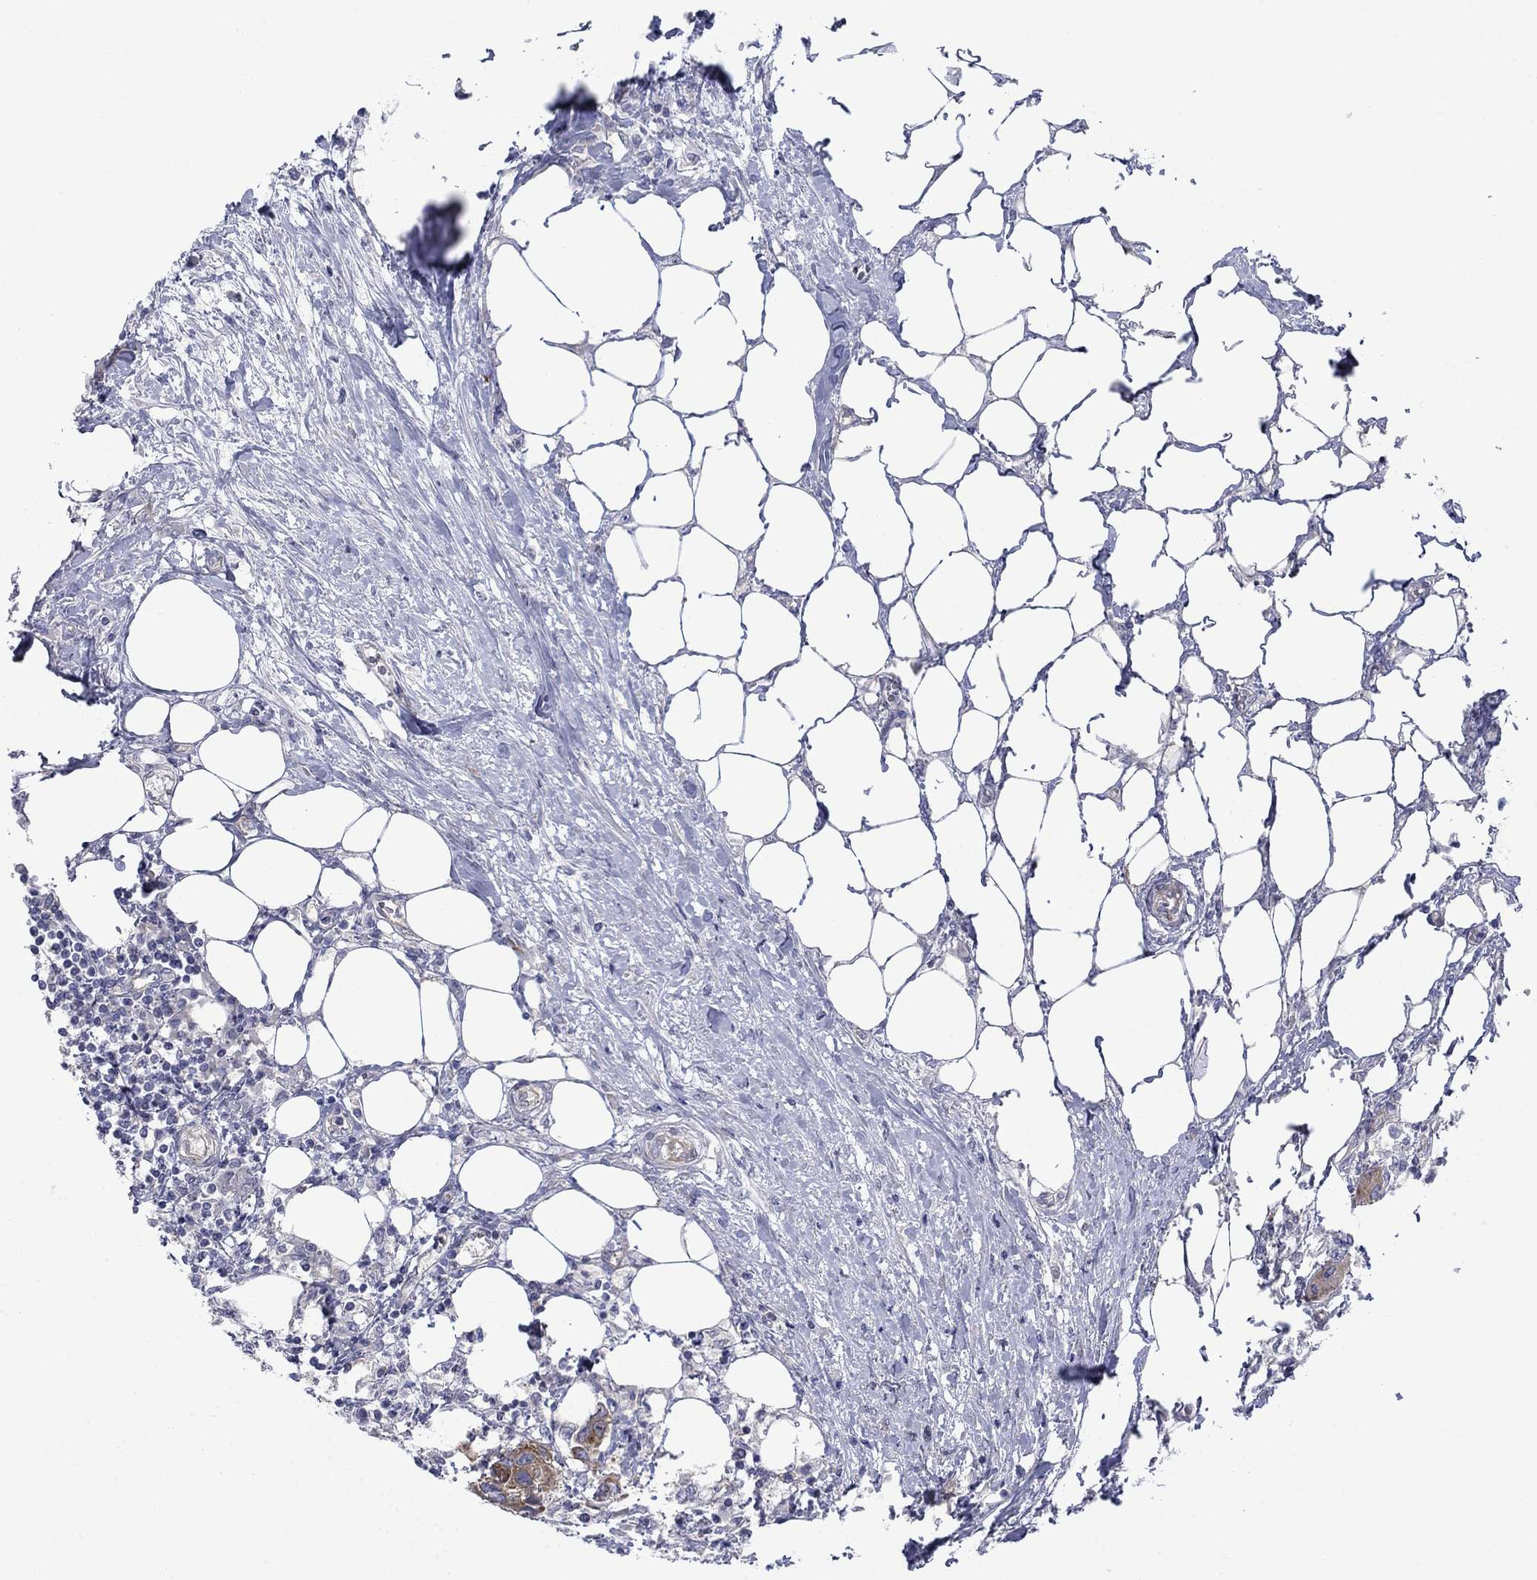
{"staining": {"intensity": "strong", "quantity": "<25%", "location": "cytoplasmic/membranous"}, "tissue": "urothelial cancer", "cell_type": "Tumor cells", "image_type": "cancer", "snomed": [{"axis": "morphology", "description": "Urothelial carcinoma, NOS"}, {"axis": "morphology", "description": "Urothelial carcinoma, High grade"}, {"axis": "topography", "description": "Urinary bladder"}], "caption": "IHC (DAB) staining of urothelial cancer reveals strong cytoplasmic/membranous protein positivity in approximately <25% of tumor cells.", "gene": "FXR1", "patient": {"sex": "male", "age": 63}}